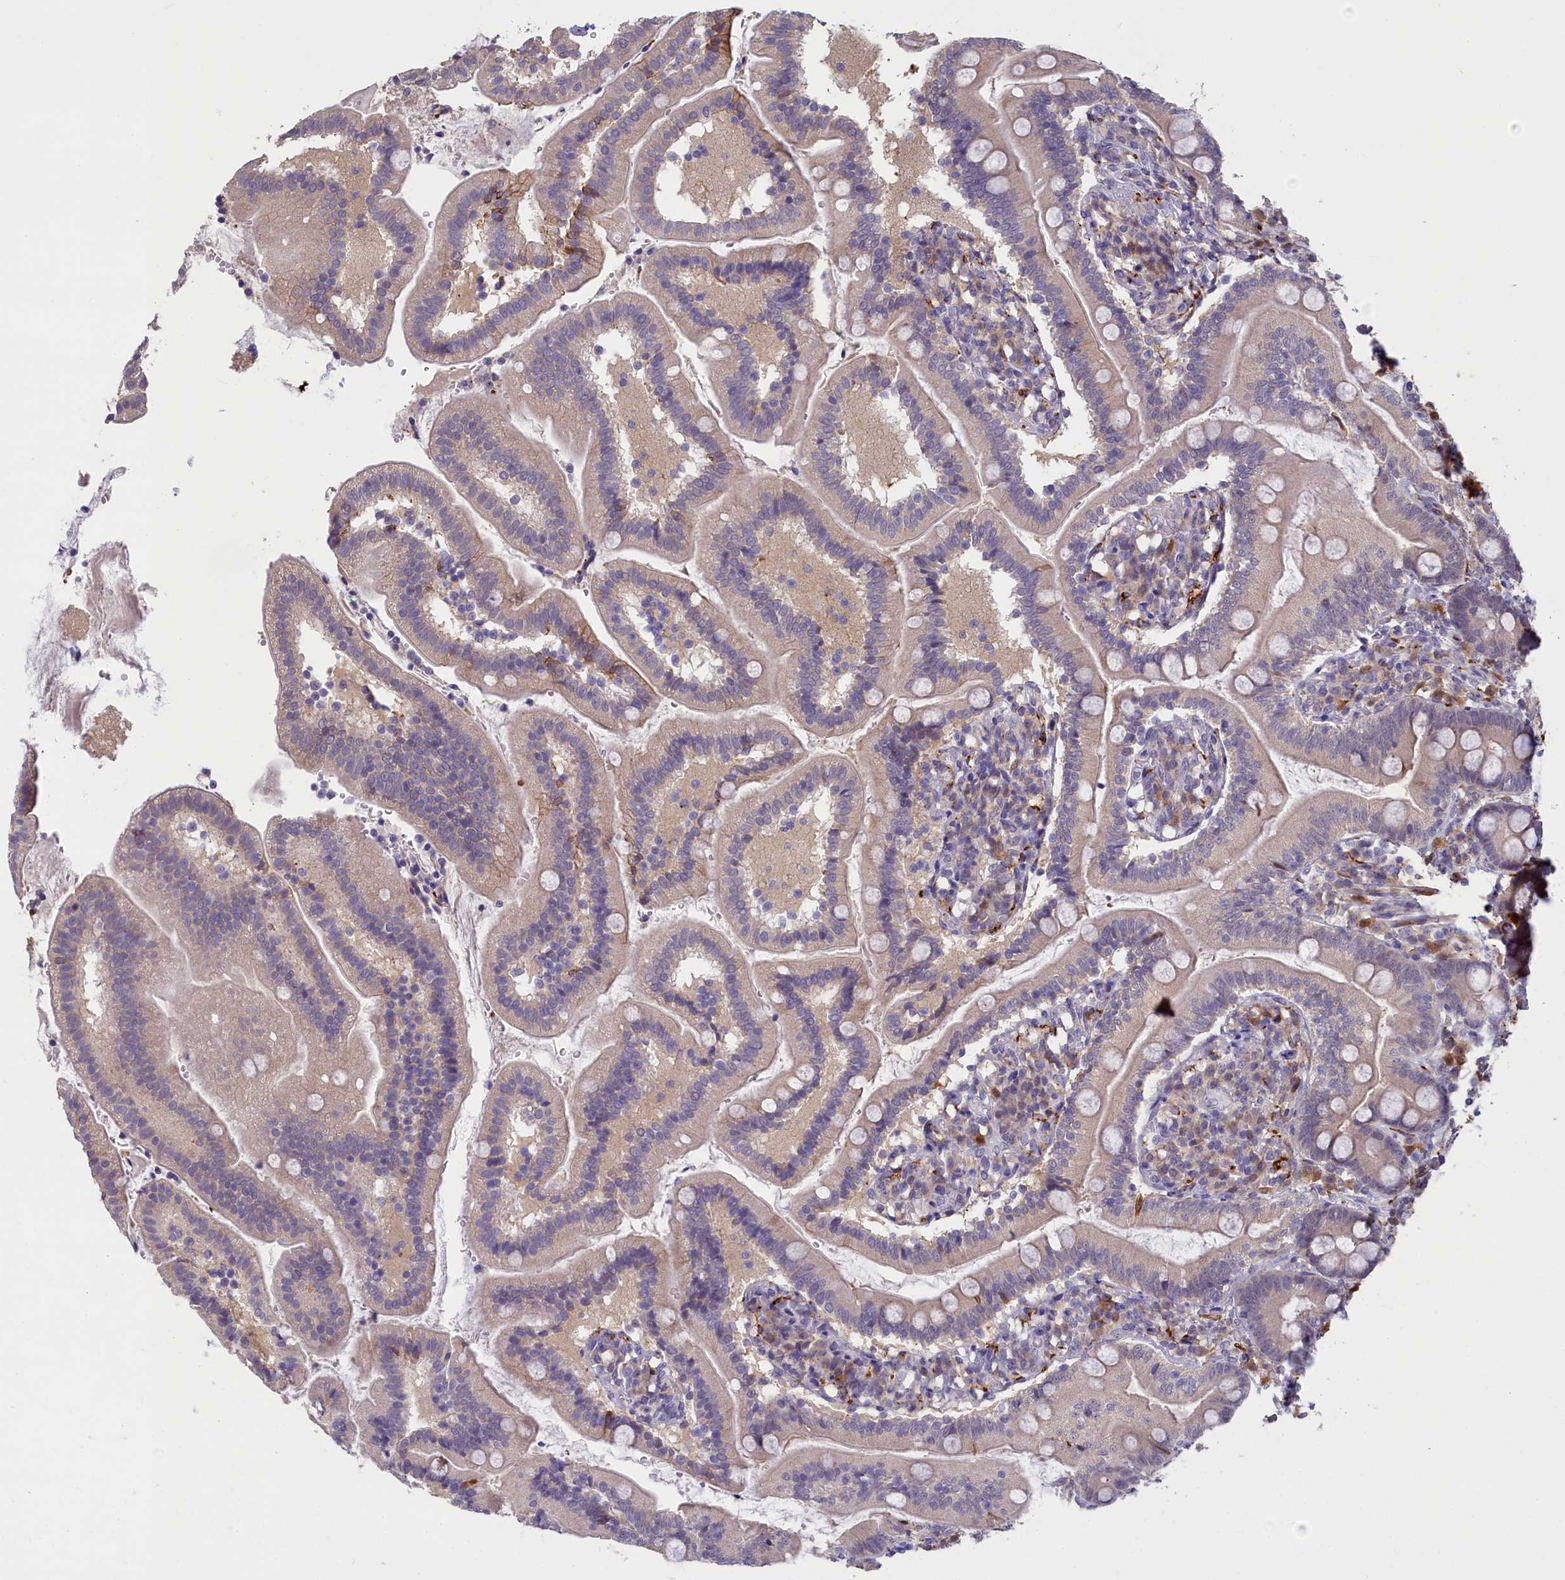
{"staining": {"intensity": "moderate", "quantity": ">75%", "location": "cytoplasmic/membranous"}, "tissue": "duodenum", "cell_type": "Glandular cells", "image_type": "normal", "snomed": [{"axis": "morphology", "description": "Normal tissue, NOS"}, {"axis": "topography", "description": "Duodenum"}], "caption": "Immunohistochemistry staining of normal duodenum, which reveals medium levels of moderate cytoplasmic/membranous staining in about >75% of glandular cells indicating moderate cytoplasmic/membranous protein expression. The staining was performed using DAB (brown) for protein detection and nuclei were counterstained in hematoxylin (blue).", "gene": "UCHL3", "patient": {"sex": "female", "age": 67}}